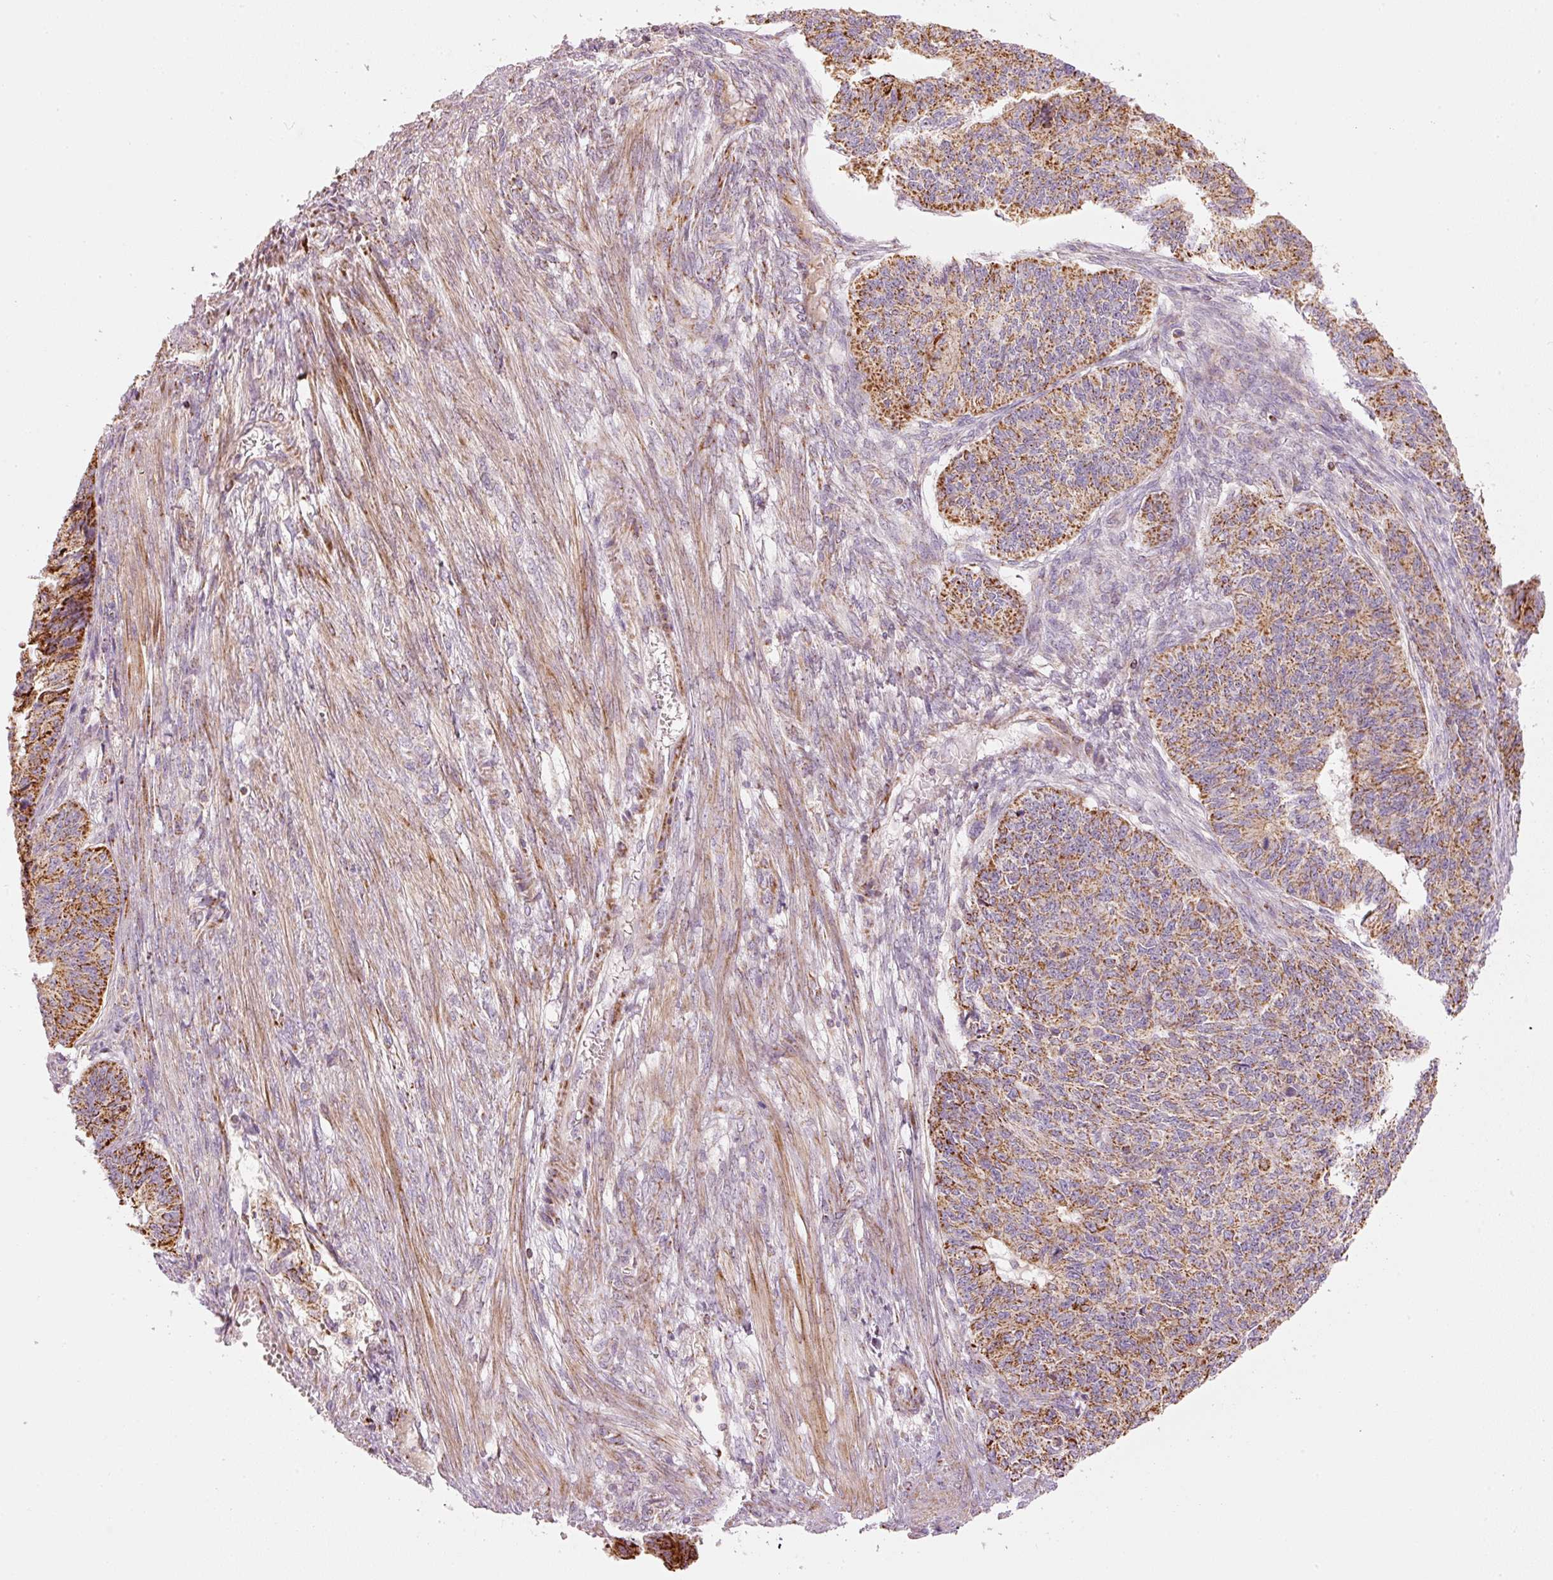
{"staining": {"intensity": "moderate", "quantity": ">75%", "location": "cytoplasmic/membranous"}, "tissue": "endometrial cancer", "cell_type": "Tumor cells", "image_type": "cancer", "snomed": [{"axis": "morphology", "description": "Adenocarcinoma, NOS"}, {"axis": "topography", "description": "Endometrium"}], "caption": "Endometrial adenocarcinoma tissue displays moderate cytoplasmic/membranous expression in about >75% of tumor cells, visualized by immunohistochemistry.", "gene": "C17orf98", "patient": {"sex": "female", "age": 32}}